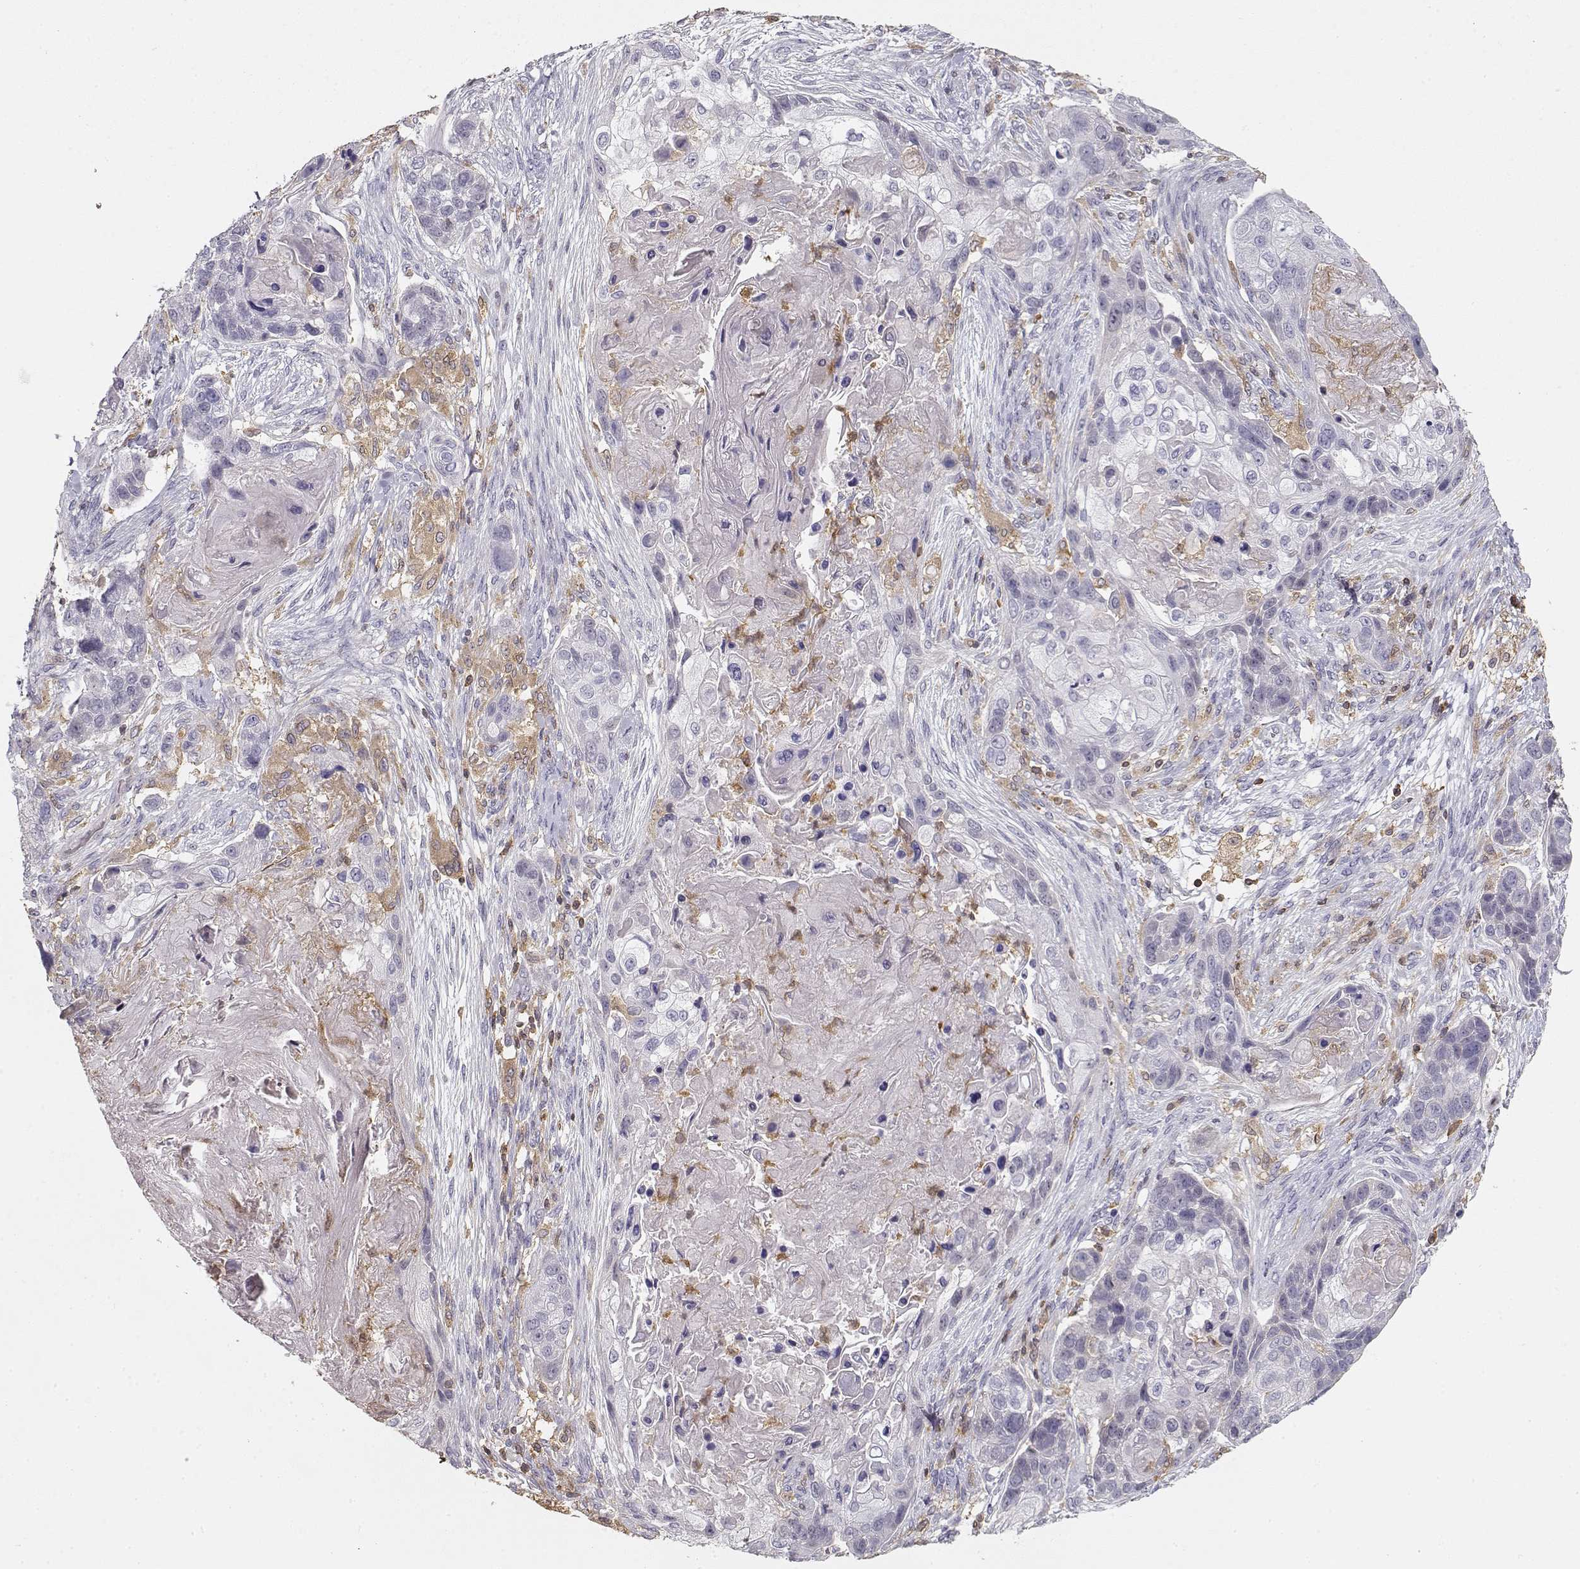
{"staining": {"intensity": "negative", "quantity": "none", "location": "none"}, "tissue": "lung cancer", "cell_type": "Tumor cells", "image_type": "cancer", "snomed": [{"axis": "morphology", "description": "Squamous cell carcinoma, NOS"}, {"axis": "topography", "description": "Lung"}], "caption": "The immunohistochemistry (IHC) image has no significant positivity in tumor cells of lung cancer (squamous cell carcinoma) tissue.", "gene": "VAV1", "patient": {"sex": "male", "age": 69}}